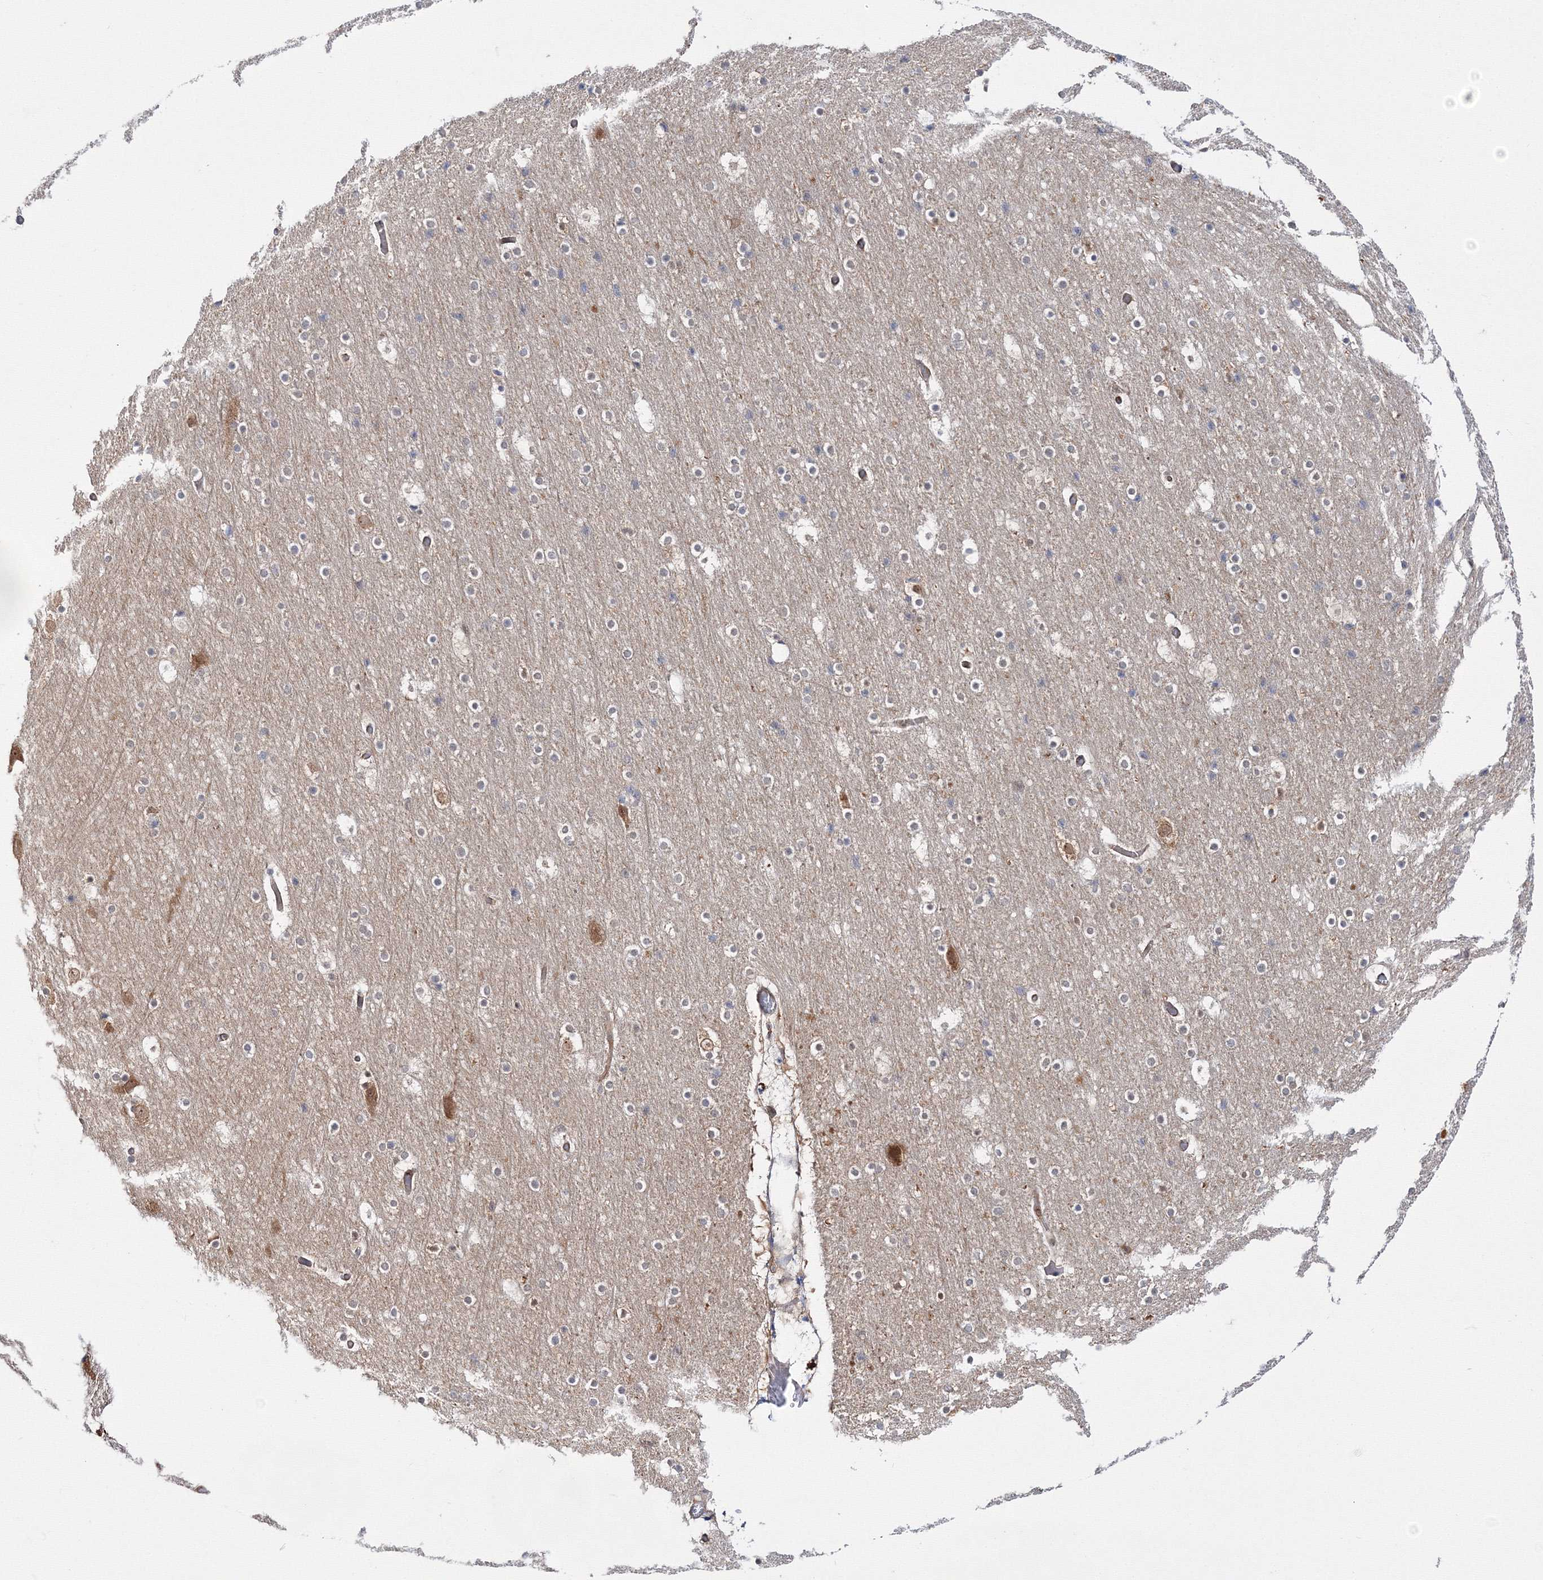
{"staining": {"intensity": "moderate", "quantity": ">75%", "location": "cytoplasmic/membranous"}, "tissue": "cerebral cortex", "cell_type": "Endothelial cells", "image_type": "normal", "snomed": [{"axis": "morphology", "description": "Normal tissue, NOS"}, {"axis": "topography", "description": "Cerebral cortex"}], "caption": "Immunohistochemical staining of benign human cerebral cortex exhibits medium levels of moderate cytoplasmic/membranous positivity in approximately >75% of endothelial cells. (DAB = brown stain, brightfield microscopy at high magnification).", "gene": "HARS1", "patient": {"sex": "male", "age": 57}}